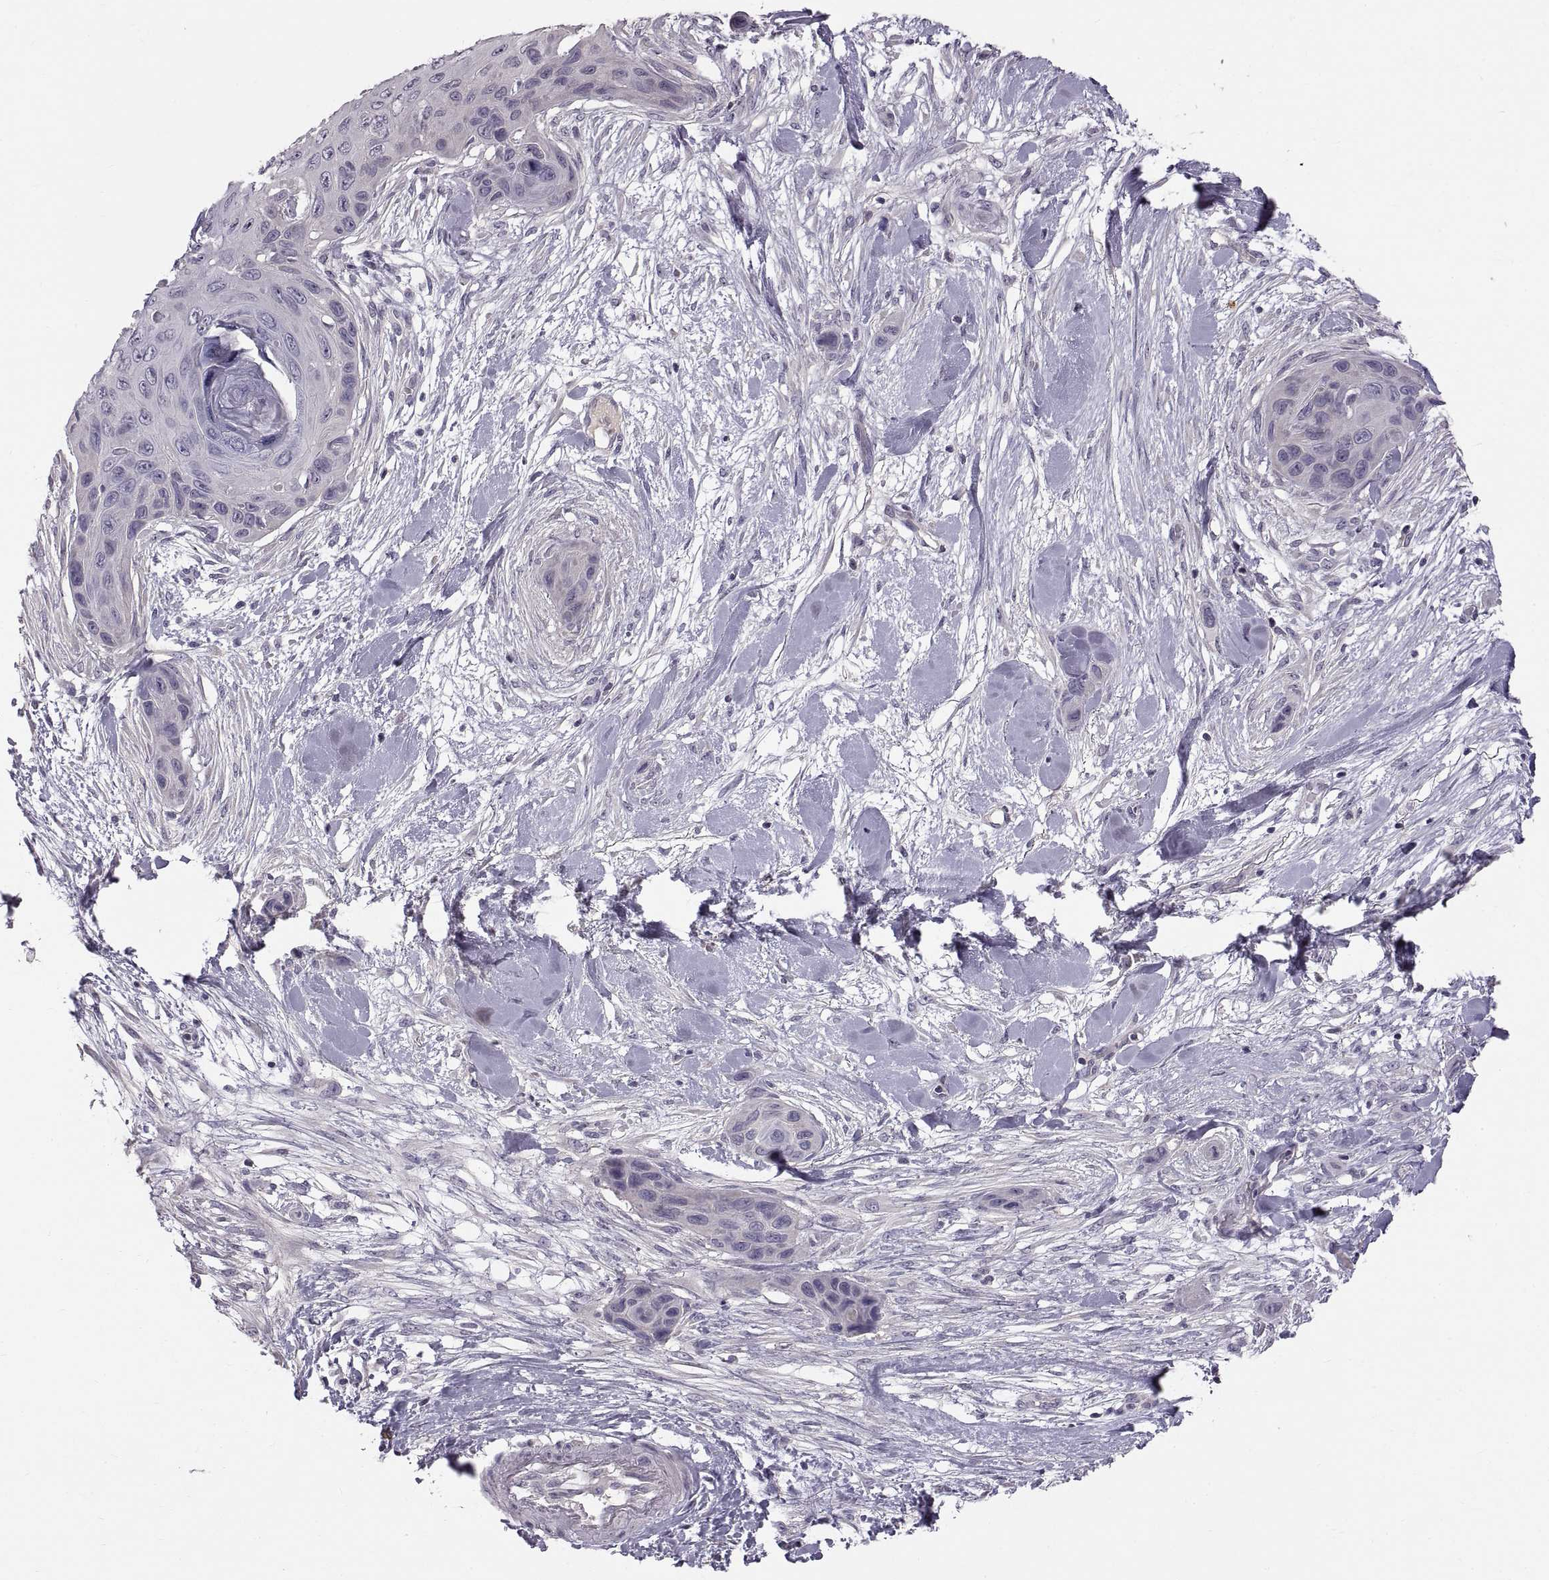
{"staining": {"intensity": "negative", "quantity": "none", "location": "none"}, "tissue": "skin cancer", "cell_type": "Tumor cells", "image_type": "cancer", "snomed": [{"axis": "morphology", "description": "Squamous cell carcinoma, NOS"}, {"axis": "topography", "description": "Skin"}], "caption": "This is an immunohistochemistry micrograph of skin squamous cell carcinoma. There is no positivity in tumor cells.", "gene": "WFDC8", "patient": {"sex": "male", "age": 82}}